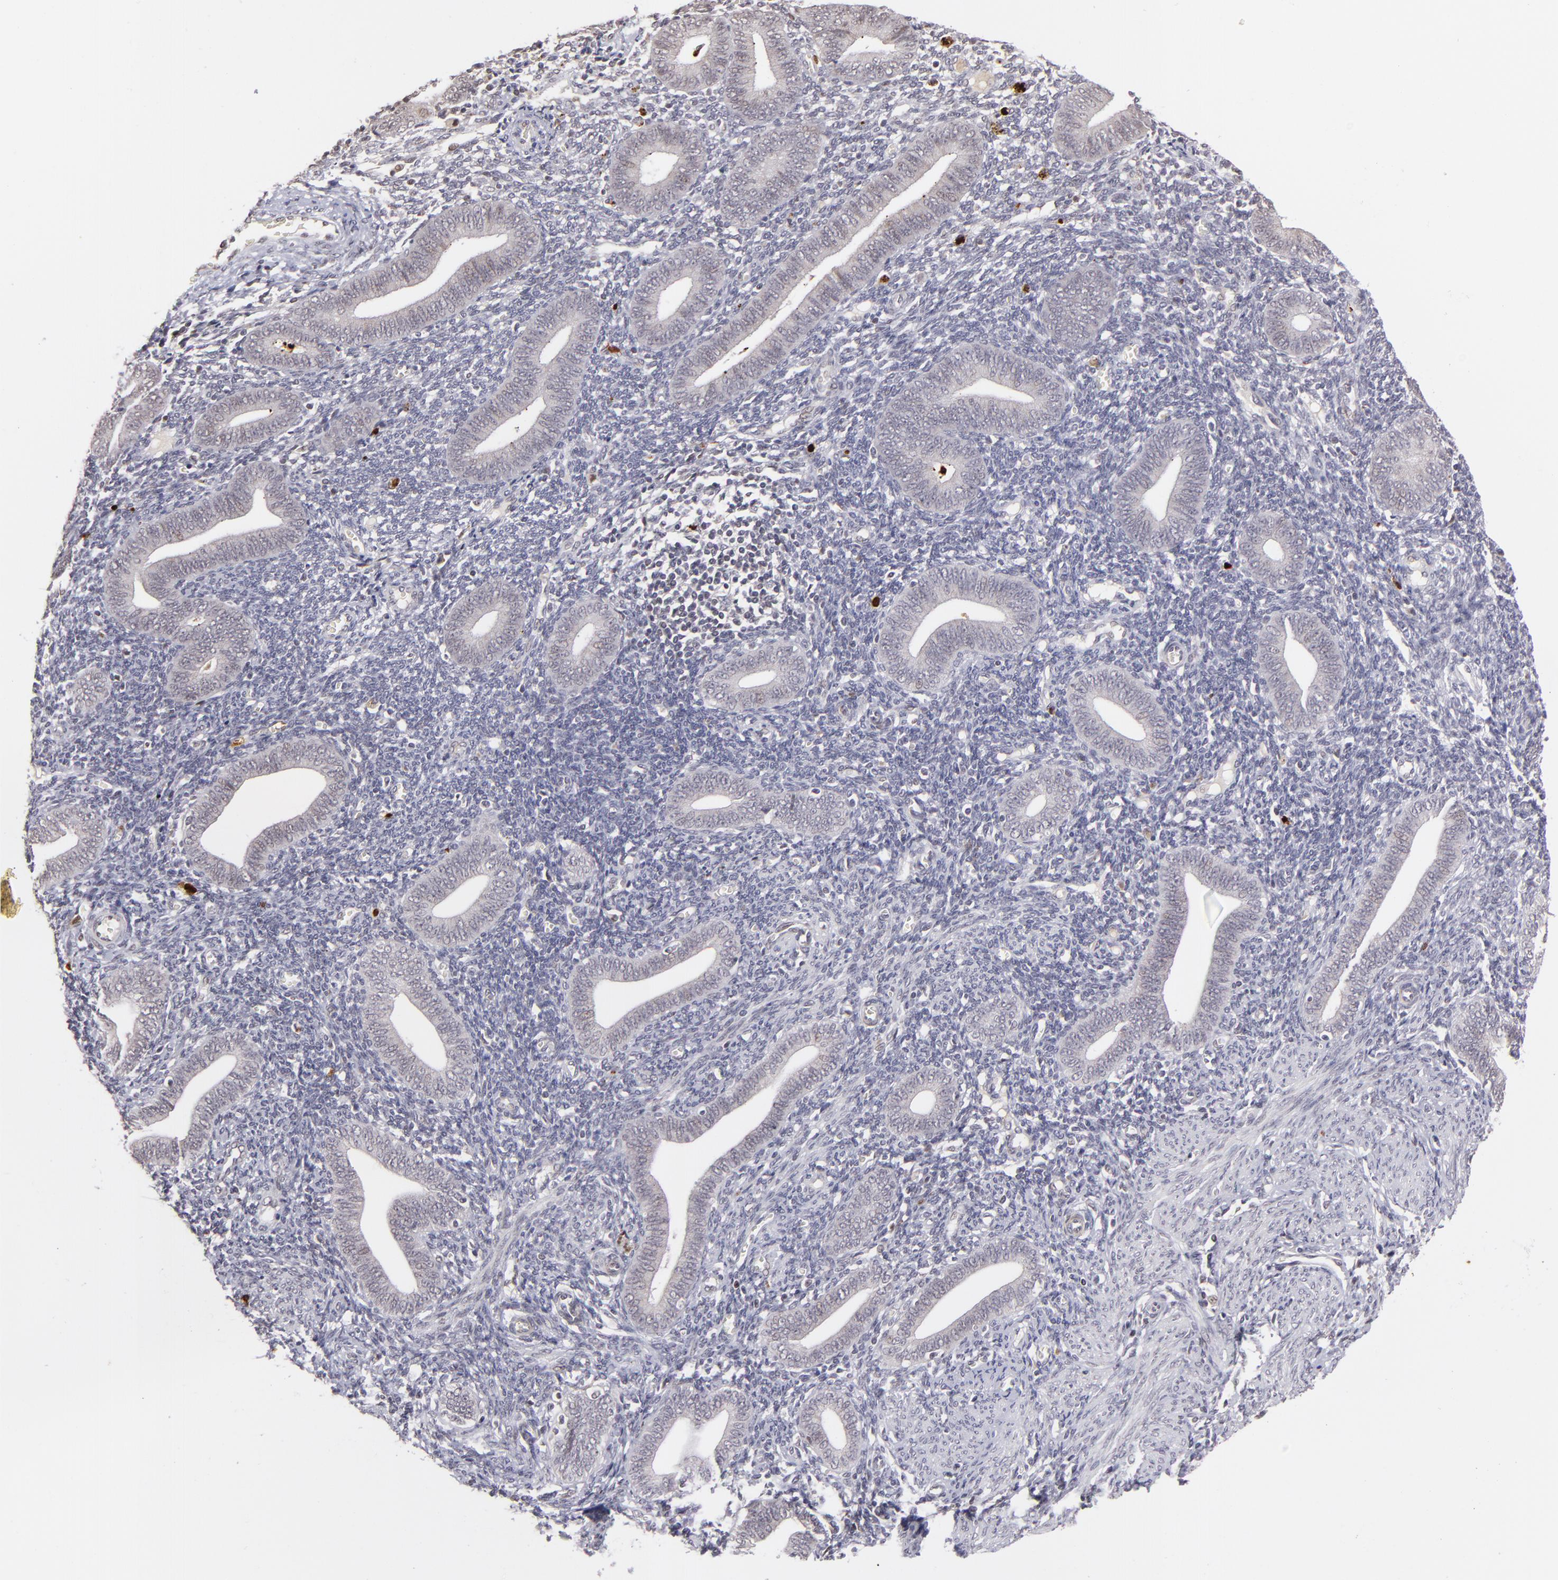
{"staining": {"intensity": "weak", "quantity": "<25%", "location": "cytoplasmic/membranous"}, "tissue": "endometrium", "cell_type": "Cells in endometrial stroma", "image_type": "normal", "snomed": [{"axis": "morphology", "description": "Normal tissue, NOS"}, {"axis": "topography", "description": "Uterus"}, {"axis": "topography", "description": "Endometrium"}], "caption": "Immunohistochemistry (IHC) micrograph of unremarkable endometrium: human endometrium stained with DAB displays no significant protein expression in cells in endometrial stroma. (DAB immunohistochemistry (IHC), high magnification).", "gene": "RXRG", "patient": {"sex": "female", "age": 33}}